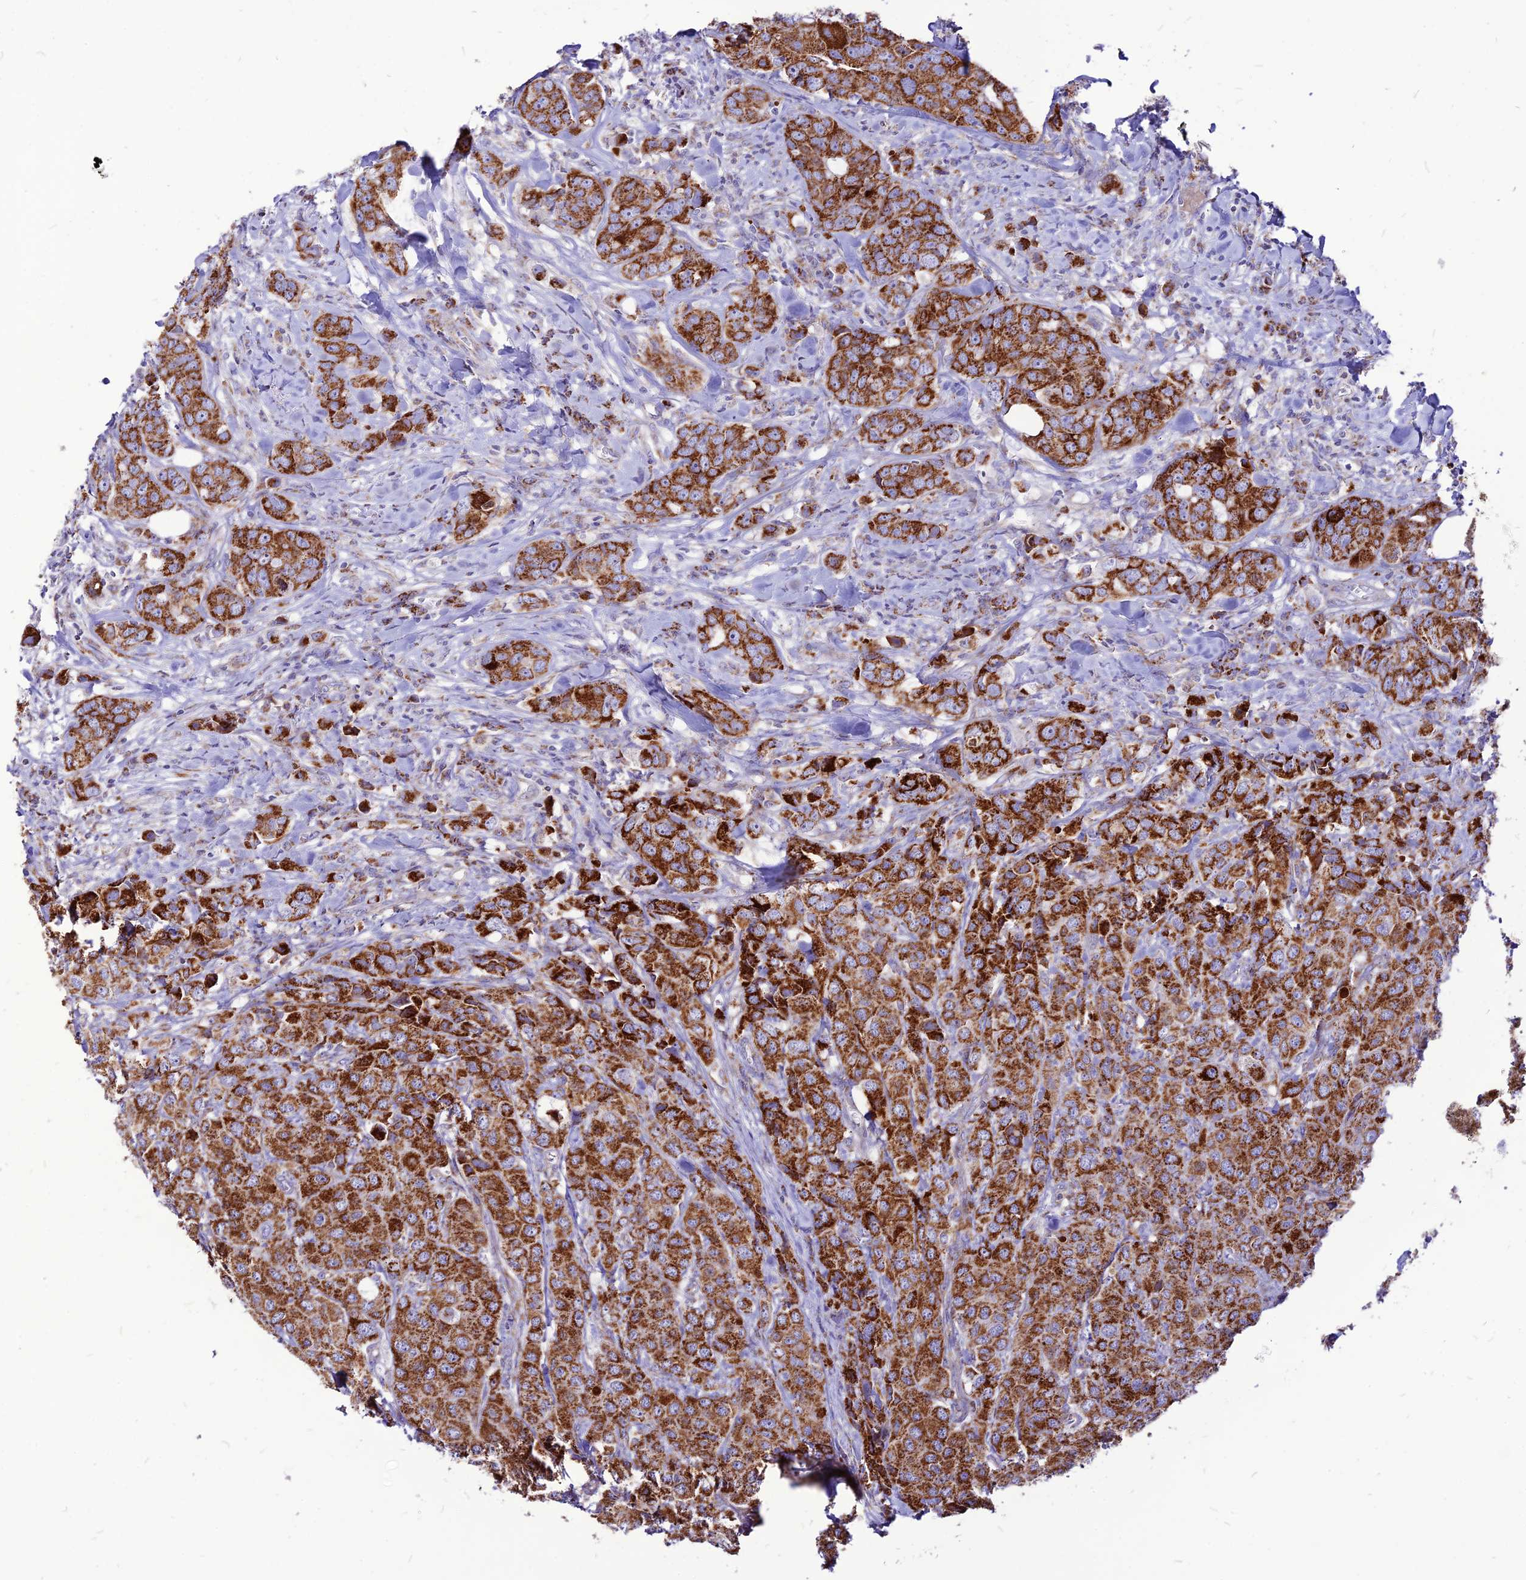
{"staining": {"intensity": "strong", "quantity": ">75%", "location": "cytoplasmic/membranous"}, "tissue": "breast cancer", "cell_type": "Tumor cells", "image_type": "cancer", "snomed": [{"axis": "morphology", "description": "Duct carcinoma"}, {"axis": "topography", "description": "Breast"}], "caption": "Immunohistochemistry photomicrograph of infiltrating ductal carcinoma (breast) stained for a protein (brown), which reveals high levels of strong cytoplasmic/membranous staining in approximately >75% of tumor cells.", "gene": "ECI1", "patient": {"sex": "female", "age": 43}}